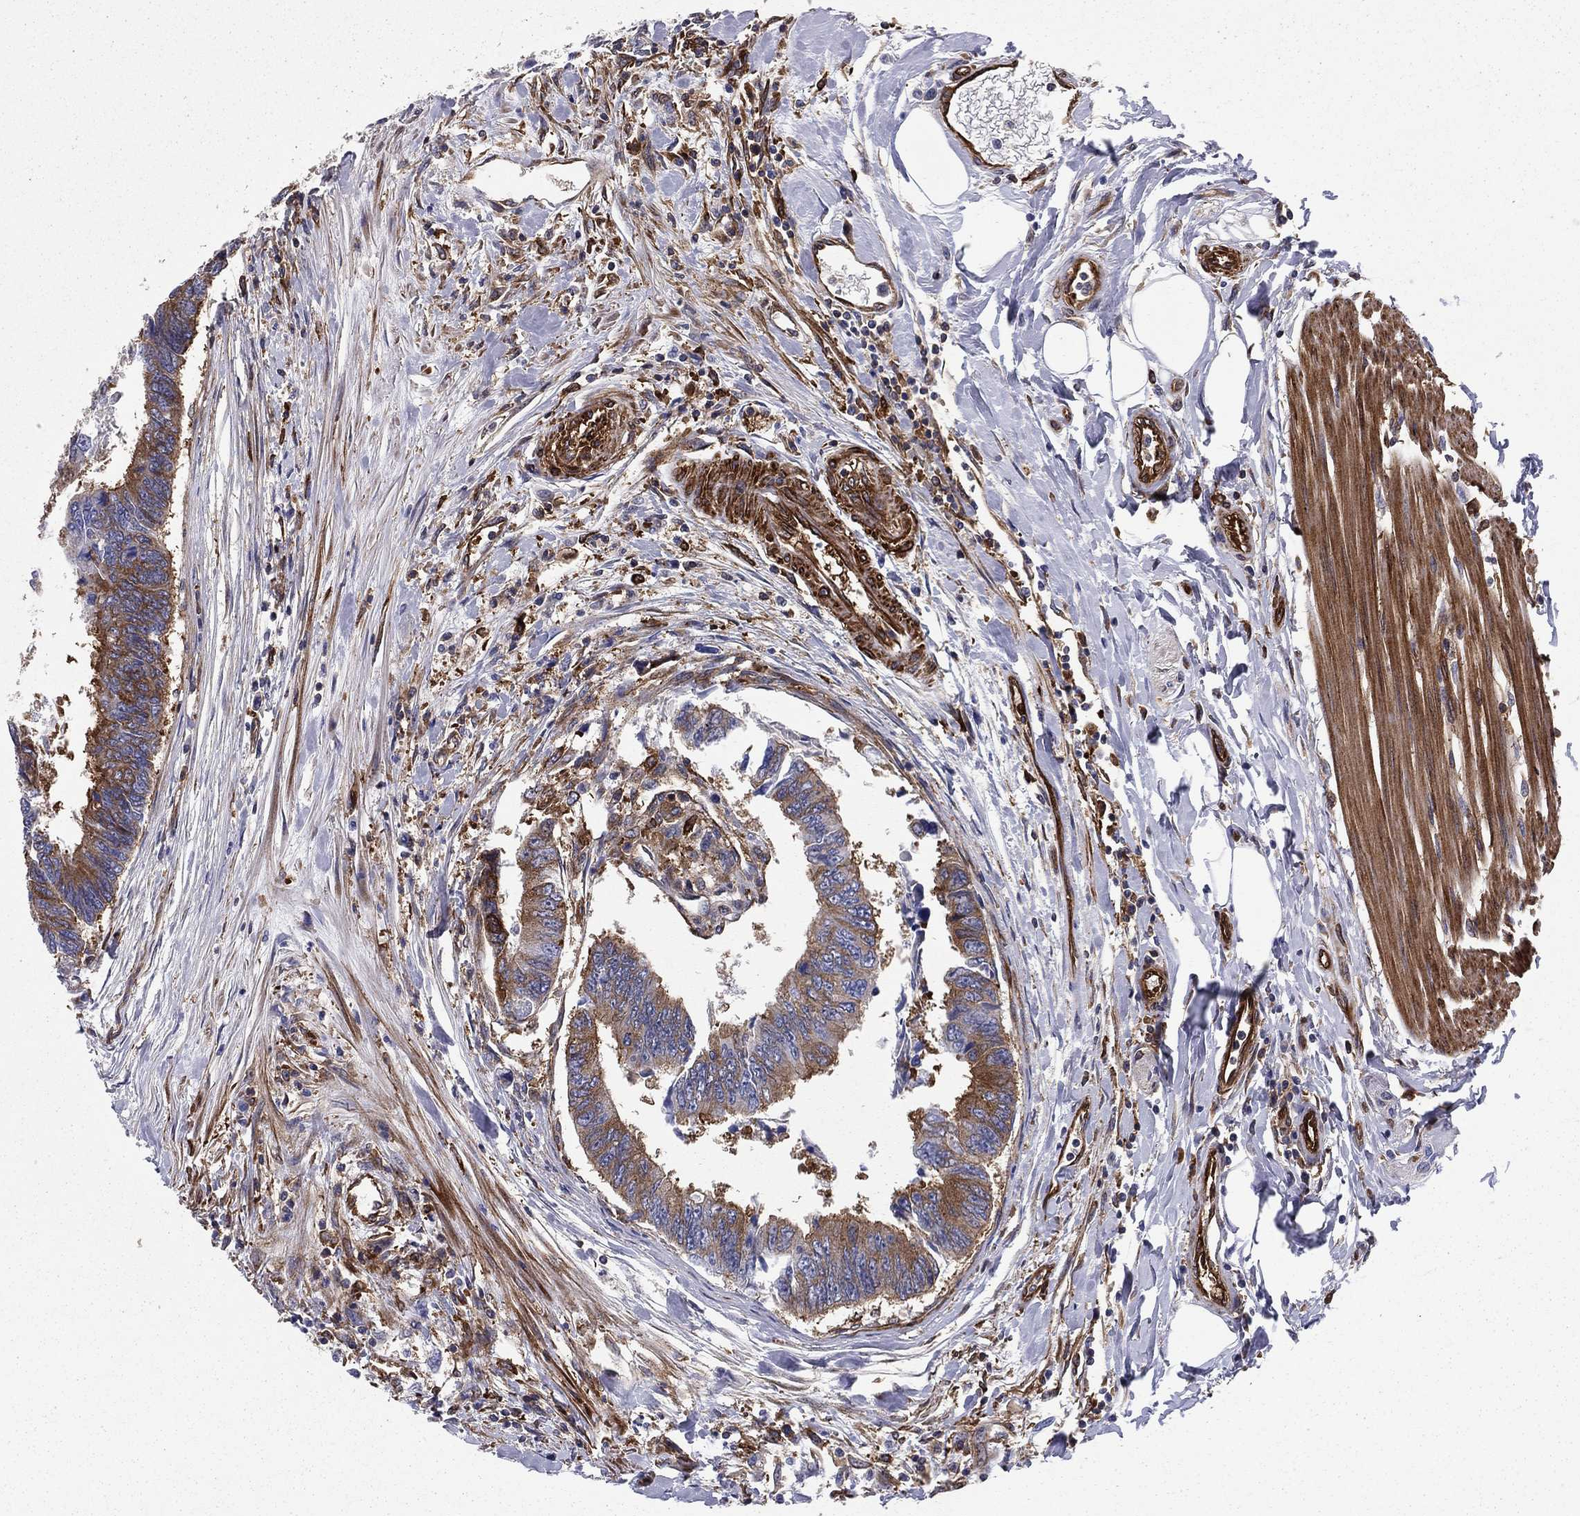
{"staining": {"intensity": "moderate", "quantity": "25%-75%", "location": "cytoplasmic/membranous"}, "tissue": "colorectal cancer", "cell_type": "Tumor cells", "image_type": "cancer", "snomed": [{"axis": "morphology", "description": "Adenocarcinoma, NOS"}, {"axis": "topography", "description": "Colon"}], "caption": "Moderate cytoplasmic/membranous expression is present in about 25%-75% of tumor cells in adenocarcinoma (colorectal).", "gene": "EHBP1L1", "patient": {"sex": "female", "age": 65}}